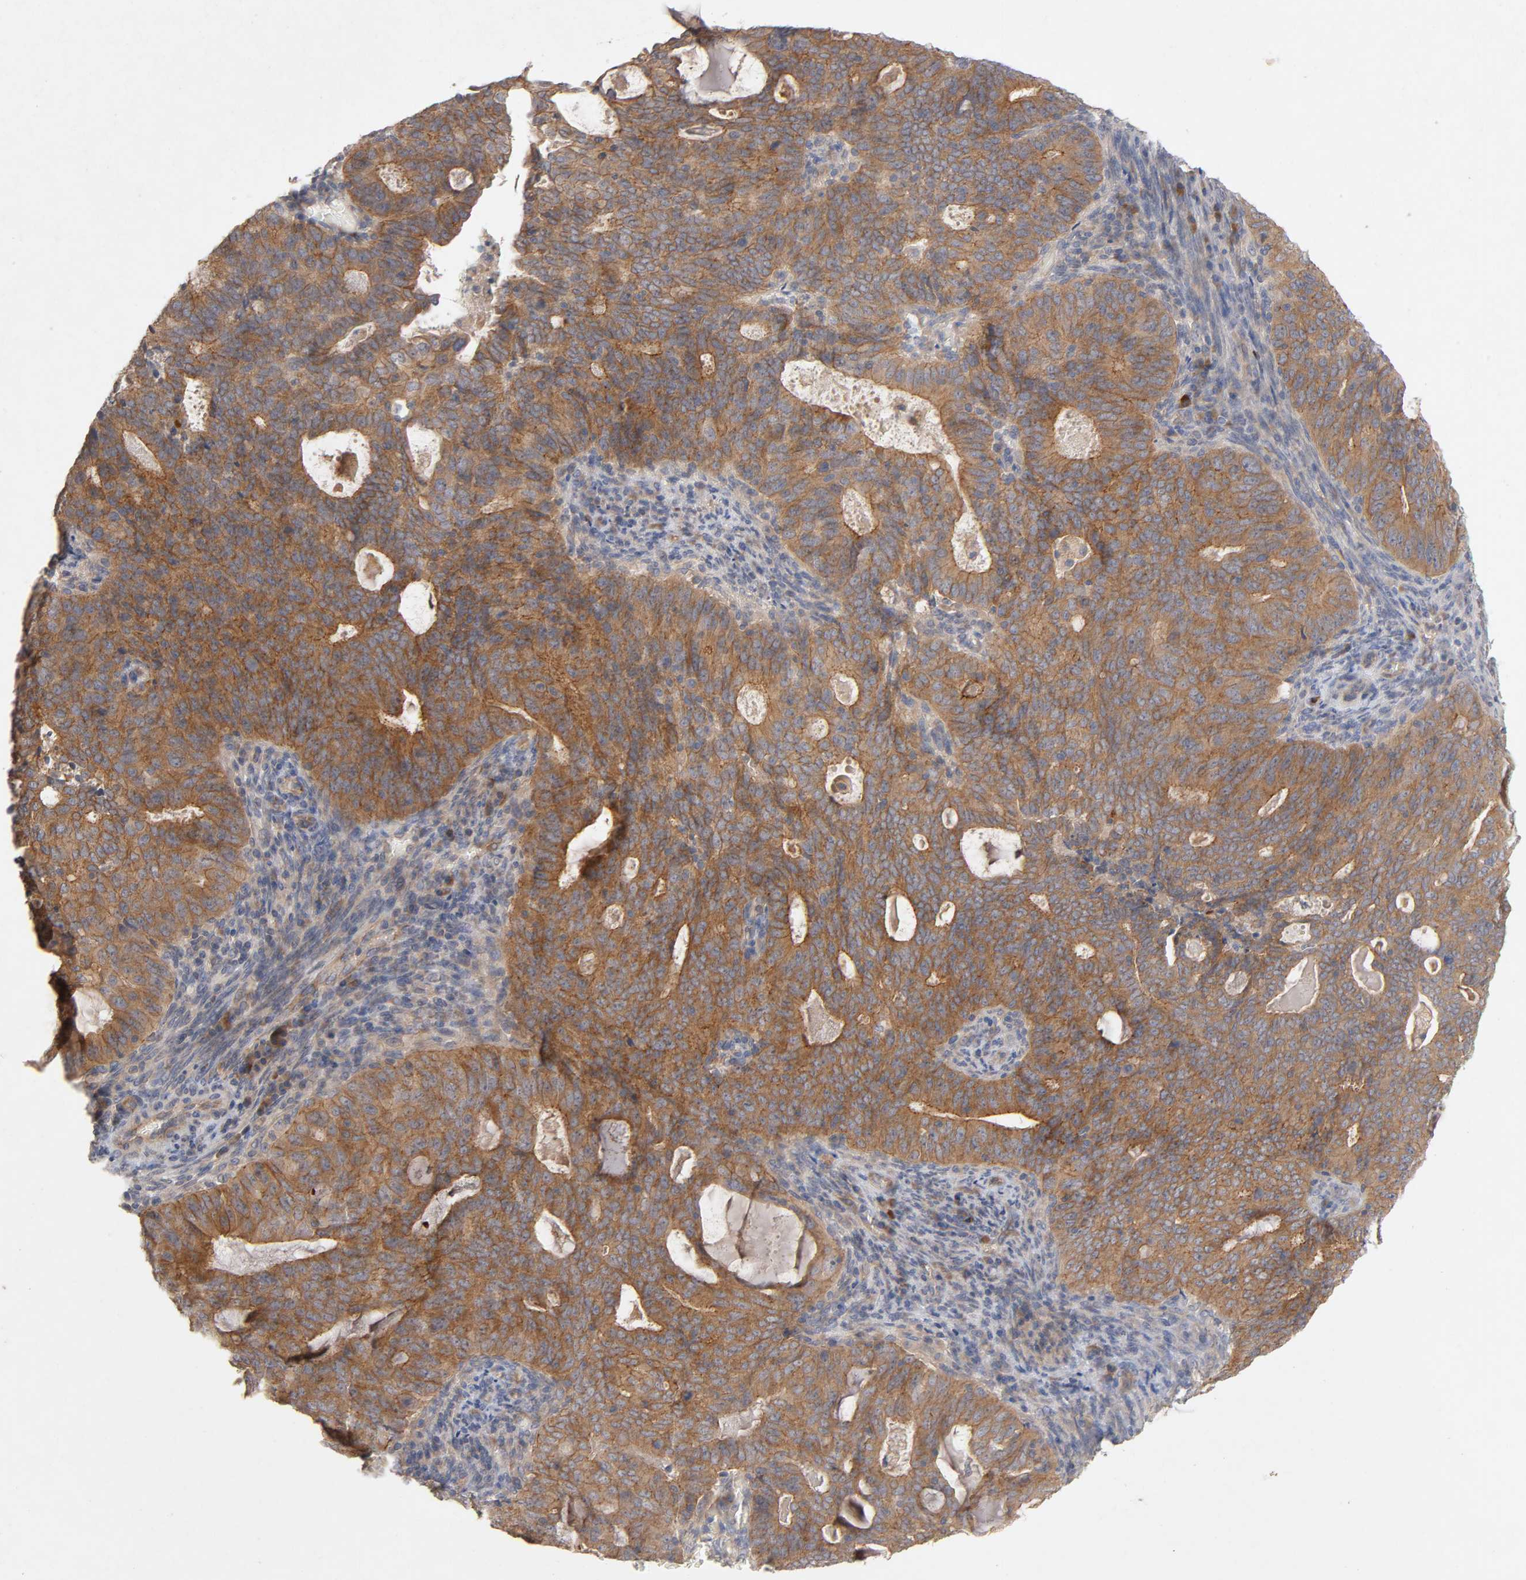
{"staining": {"intensity": "strong", "quantity": ">75%", "location": "cytoplasmic/membranous"}, "tissue": "cervical cancer", "cell_type": "Tumor cells", "image_type": "cancer", "snomed": [{"axis": "morphology", "description": "Adenocarcinoma, NOS"}, {"axis": "topography", "description": "Cervix"}], "caption": "Cervical cancer (adenocarcinoma) tissue demonstrates strong cytoplasmic/membranous positivity in approximately >75% of tumor cells", "gene": "PDZD11", "patient": {"sex": "female", "age": 44}}